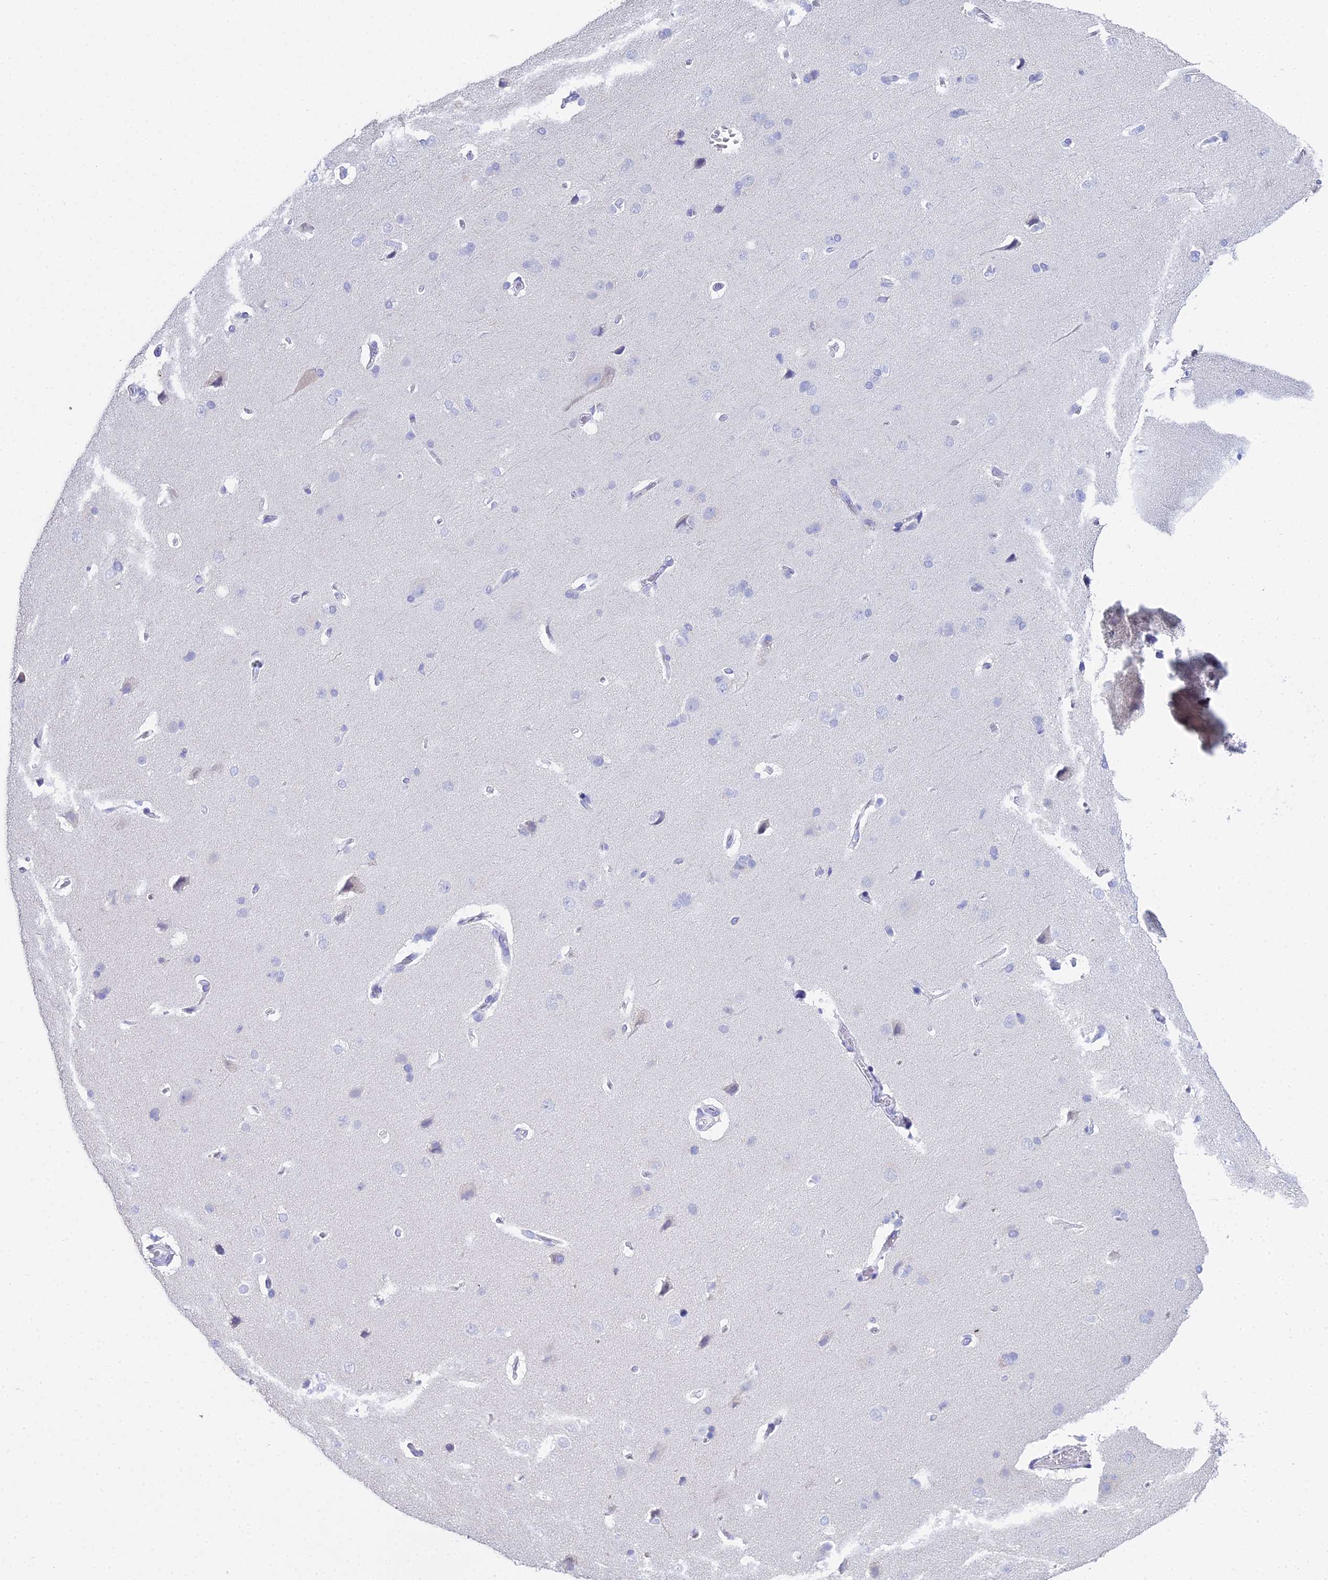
{"staining": {"intensity": "negative", "quantity": "none", "location": "none"}, "tissue": "cerebral cortex", "cell_type": "Endothelial cells", "image_type": "normal", "snomed": [{"axis": "morphology", "description": "Normal tissue, NOS"}, {"axis": "topography", "description": "Cerebral cortex"}], "caption": "The histopathology image displays no significant positivity in endothelial cells of cerebral cortex. The staining was performed using DAB to visualize the protein expression in brown, while the nuclei were stained in blue with hematoxylin (Magnification: 20x).", "gene": "S100A7", "patient": {"sex": "male", "age": 62}}